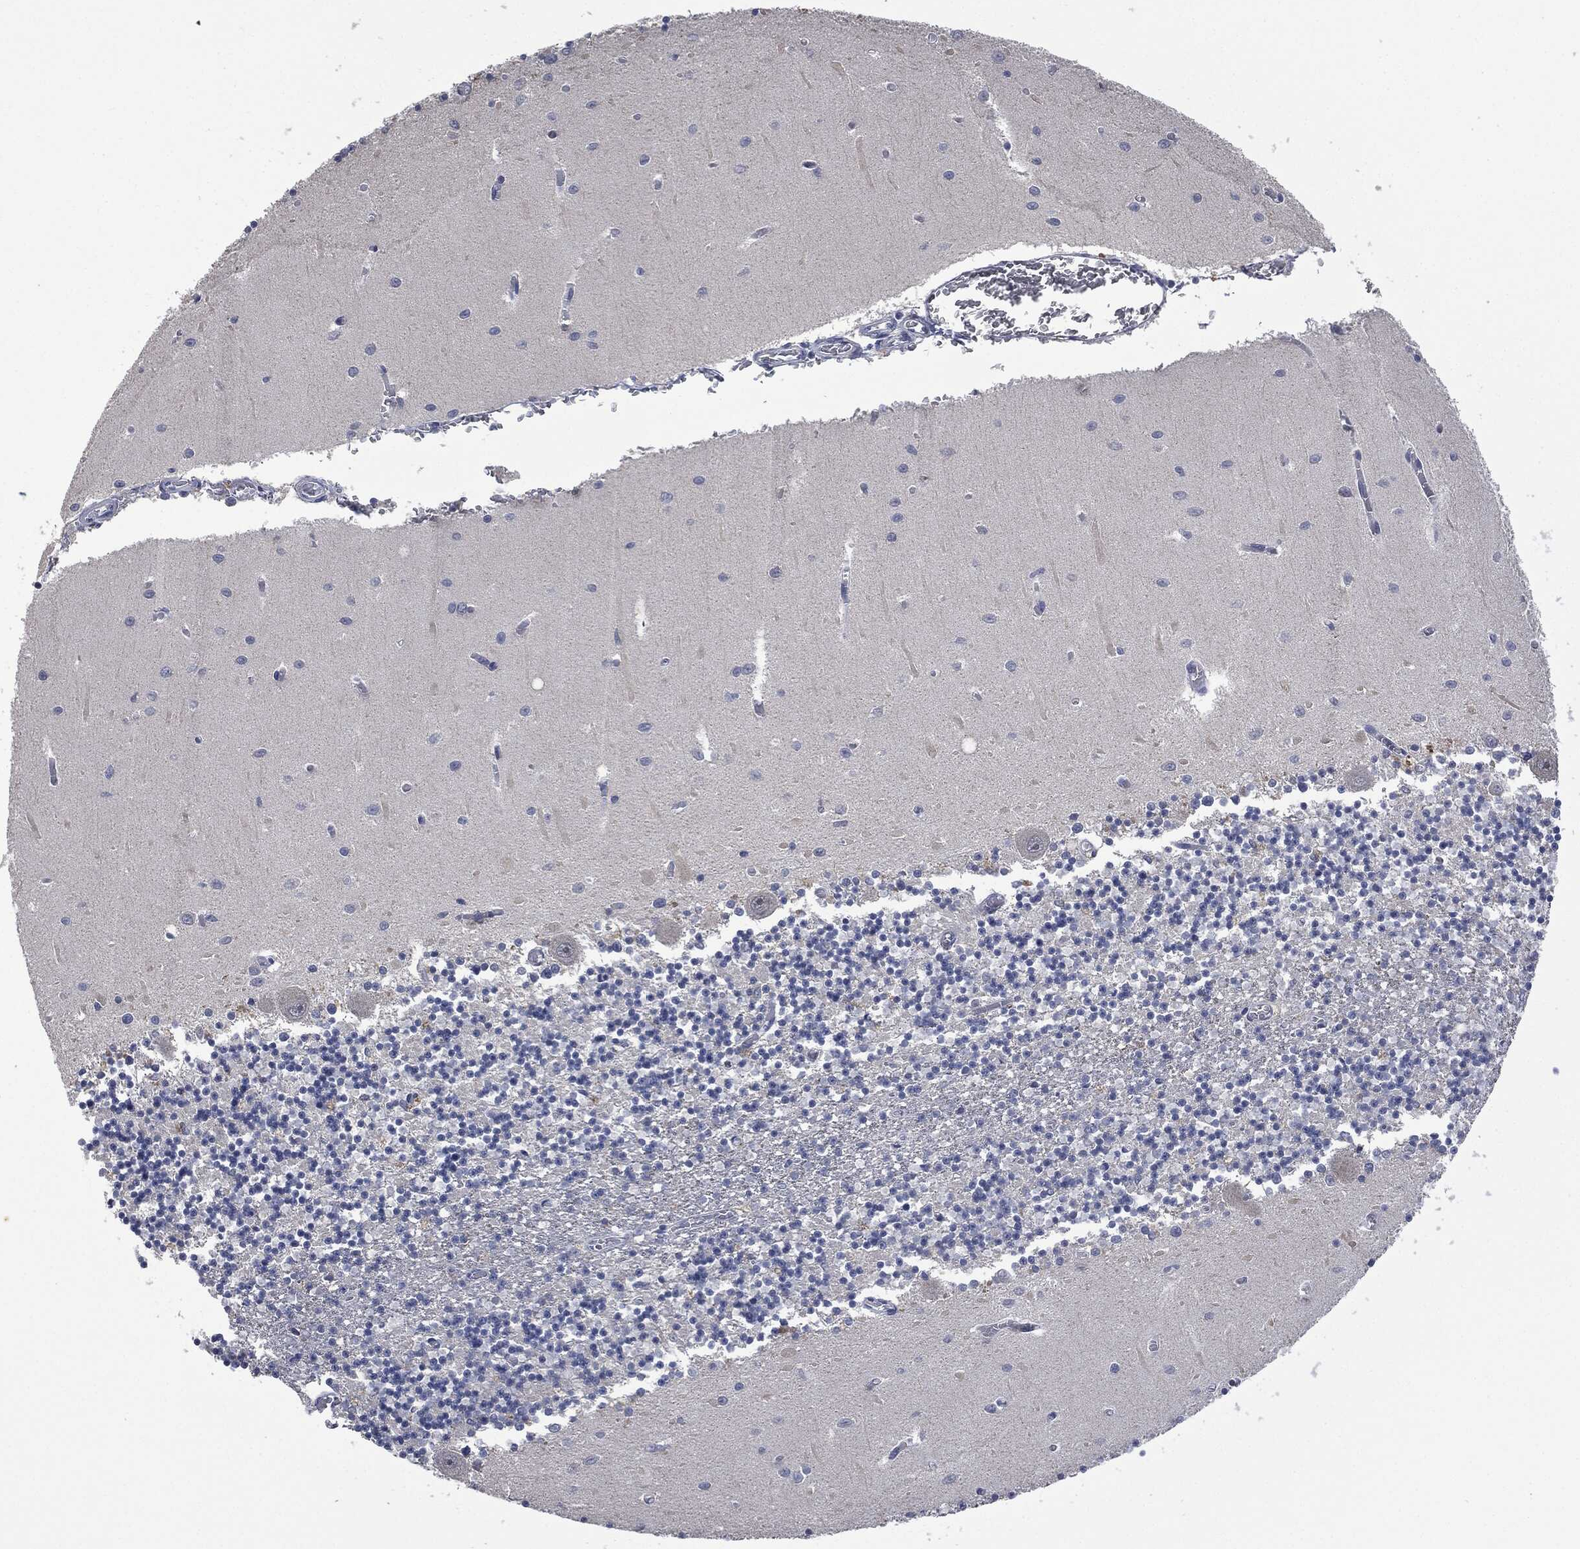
{"staining": {"intensity": "negative", "quantity": "none", "location": "none"}, "tissue": "cerebellum", "cell_type": "Cells in granular layer", "image_type": "normal", "snomed": [{"axis": "morphology", "description": "Normal tissue, NOS"}, {"axis": "topography", "description": "Cerebellum"}], "caption": "This histopathology image is of unremarkable cerebellum stained with IHC to label a protein in brown with the nuclei are counter-stained blue. There is no staining in cells in granular layer. The staining was performed using DAB to visualize the protein expression in brown, while the nuclei were stained in blue with hematoxylin (Magnification: 20x).", "gene": "IL1RN", "patient": {"sex": "female", "age": 64}}